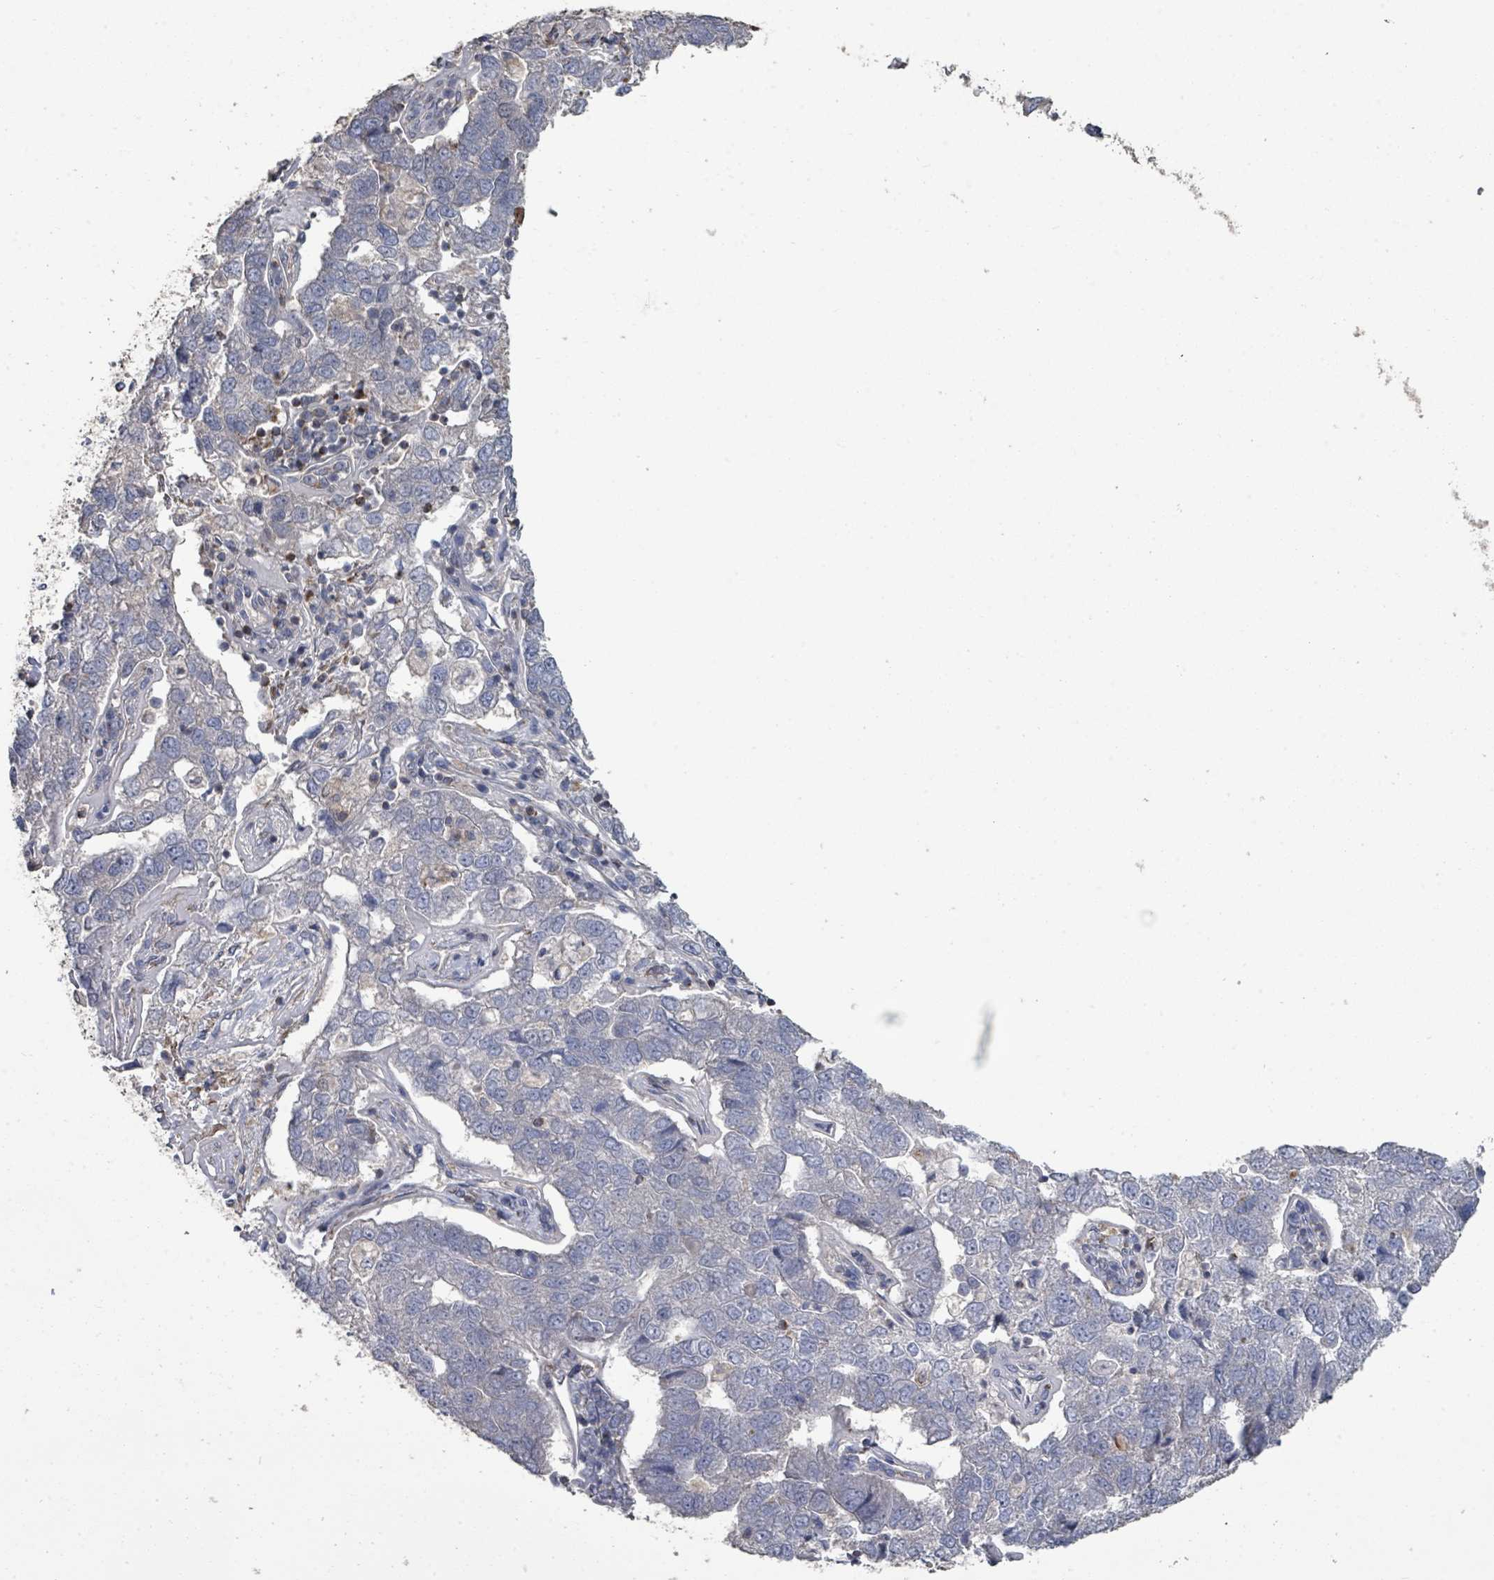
{"staining": {"intensity": "negative", "quantity": "none", "location": "none"}, "tissue": "pancreatic cancer", "cell_type": "Tumor cells", "image_type": "cancer", "snomed": [{"axis": "morphology", "description": "Adenocarcinoma, NOS"}, {"axis": "topography", "description": "Pancreas"}], "caption": "Tumor cells are negative for brown protein staining in pancreatic adenocarcinoma.", "gene": "SLC9A7", "patient": {"sex": "female", "age": 61}}